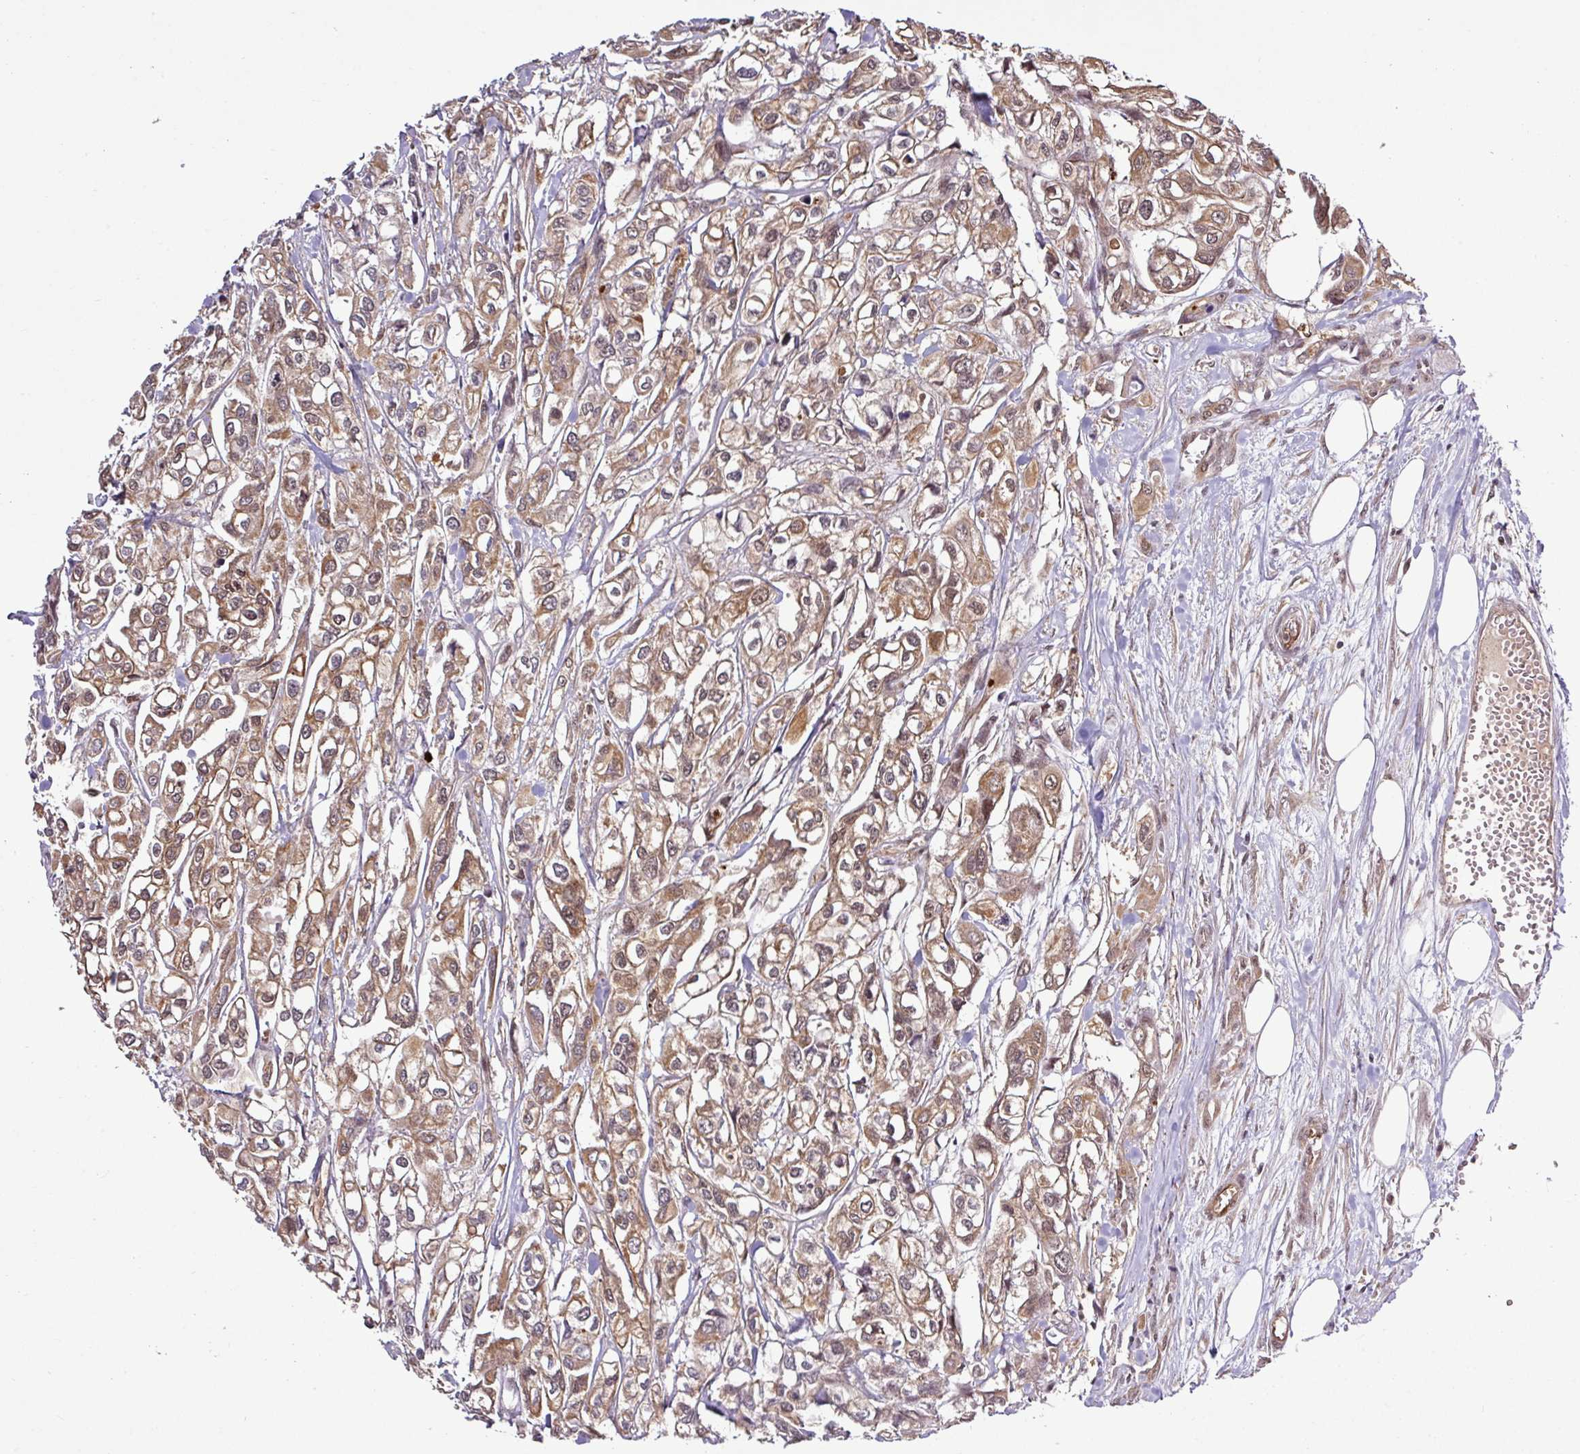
{"staining": {"intensity": "moderate", "quantity": ">75%", "location": "cytoplasmic/membranous,nuclear"}, "tissue": "urothelial cancer", "cell_type": "Tumor cells", "image_type": "cancer", "snomed": [{"axis": "morphology", "description": "Urothelial carcinoma, High grade"}, {"axis": "topography", "description": "Urinary bladder"}], "caption": "Moderate cytoplasmic/membranous and nuclear positivity is present in about >75% of tumor cells in urothelial cancer. The protein is stained brown, and the nuclei are stained in blue (DAB (3,3'-diaminobenzidine) IHC with brightfield microscopy, high magnification).", "gene": "ITPKC", "patient": {"sex": "male", "age": 67}}